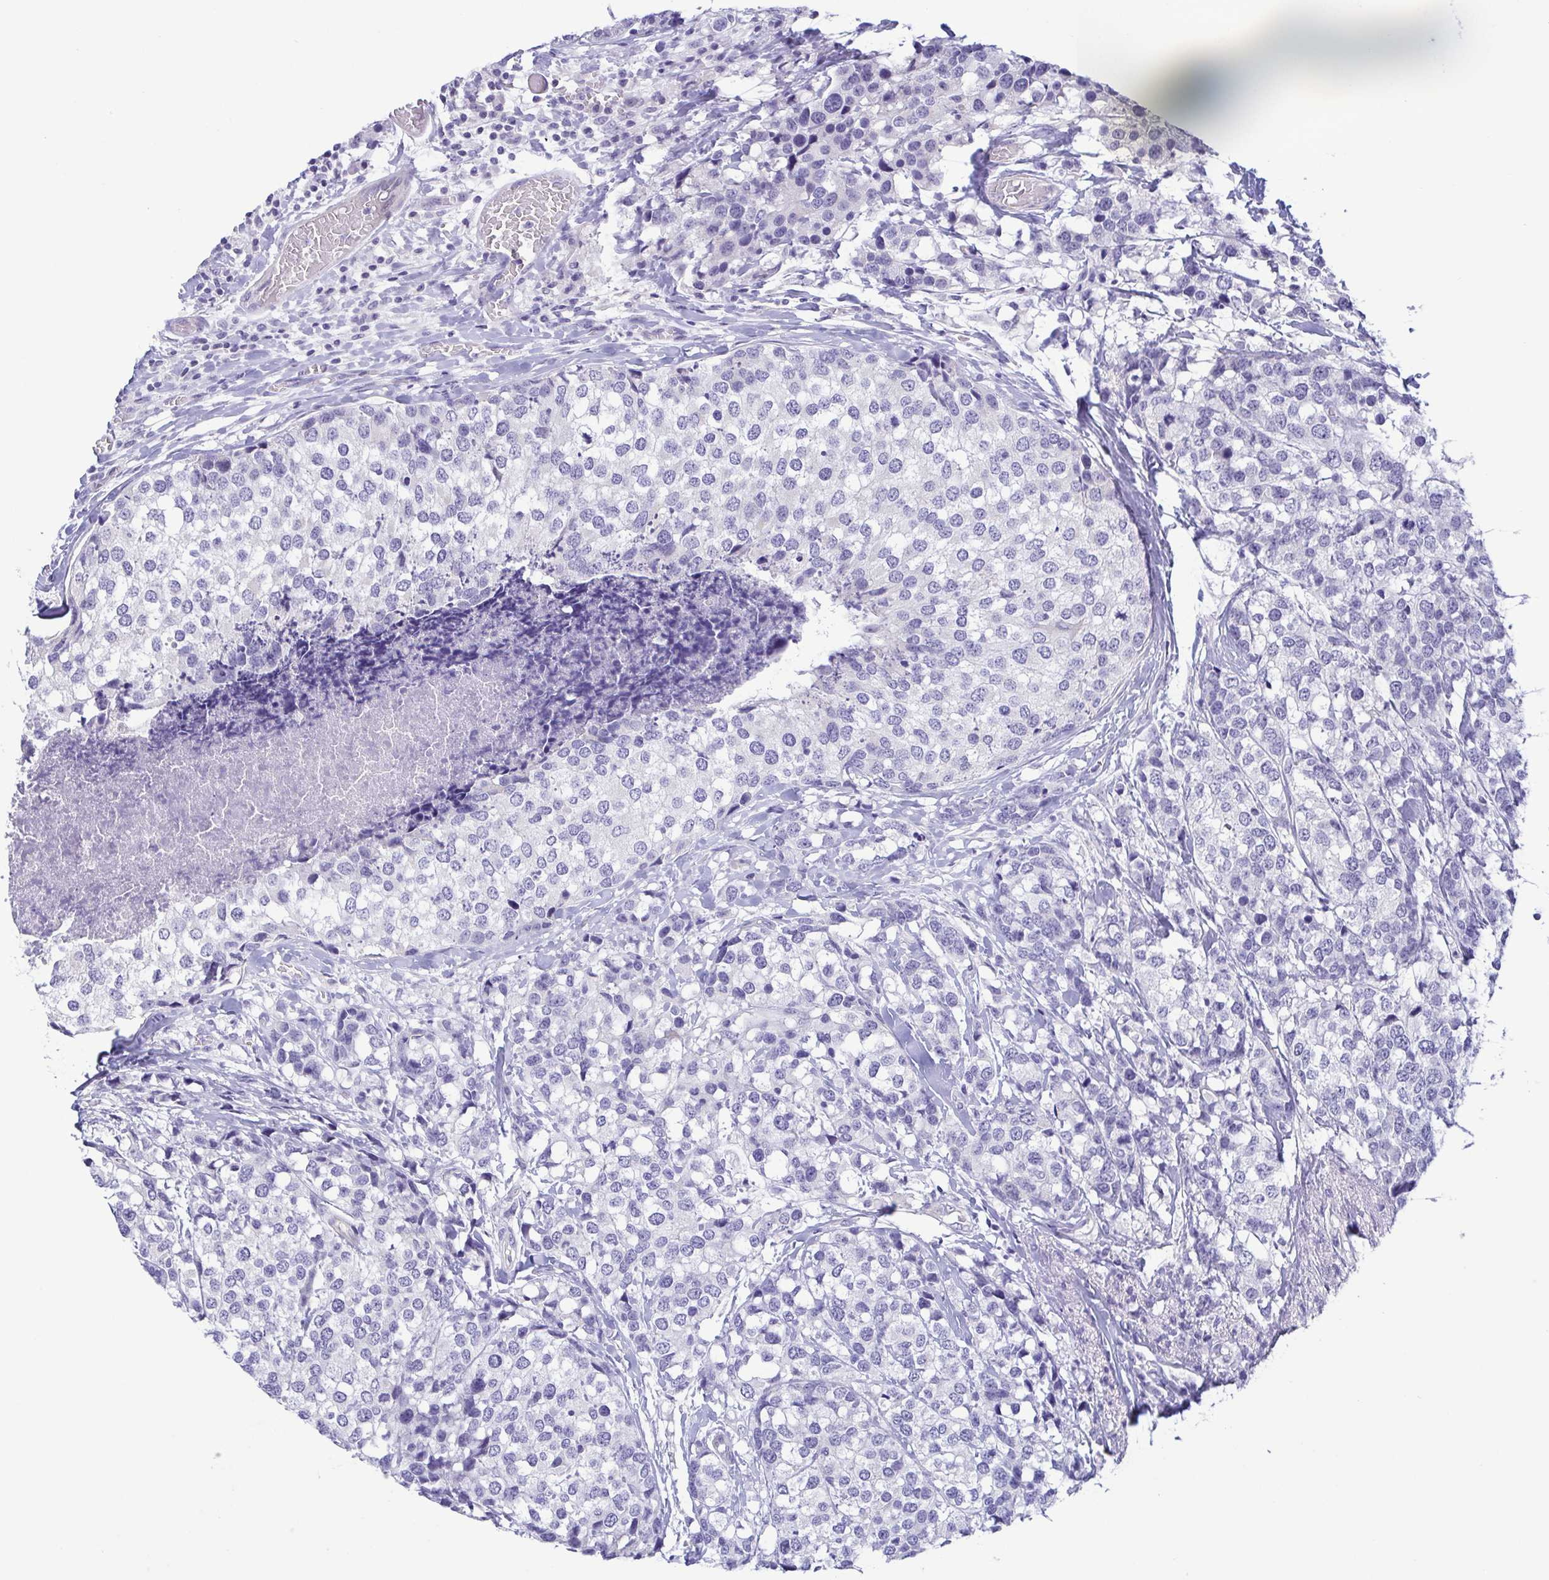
{"staining": {"intensity": "negative", "quantity": "none", "location": "none"}, "tissue": "breast cancer", "cell_type": "Tumor cells", "image_type": "cancer", "snomed": [{"axis": "morphology", "description": "Lobular carcinoma"}, {"axis": "topography", "description": "Breast"}], "caption": "An IHC image of breast lobular carcinoma is shown. There is no staining in tumor cells of breast lobular carcinoma.", "gene": "MYL7", "patient": {"sex": "female", "age": 59}}